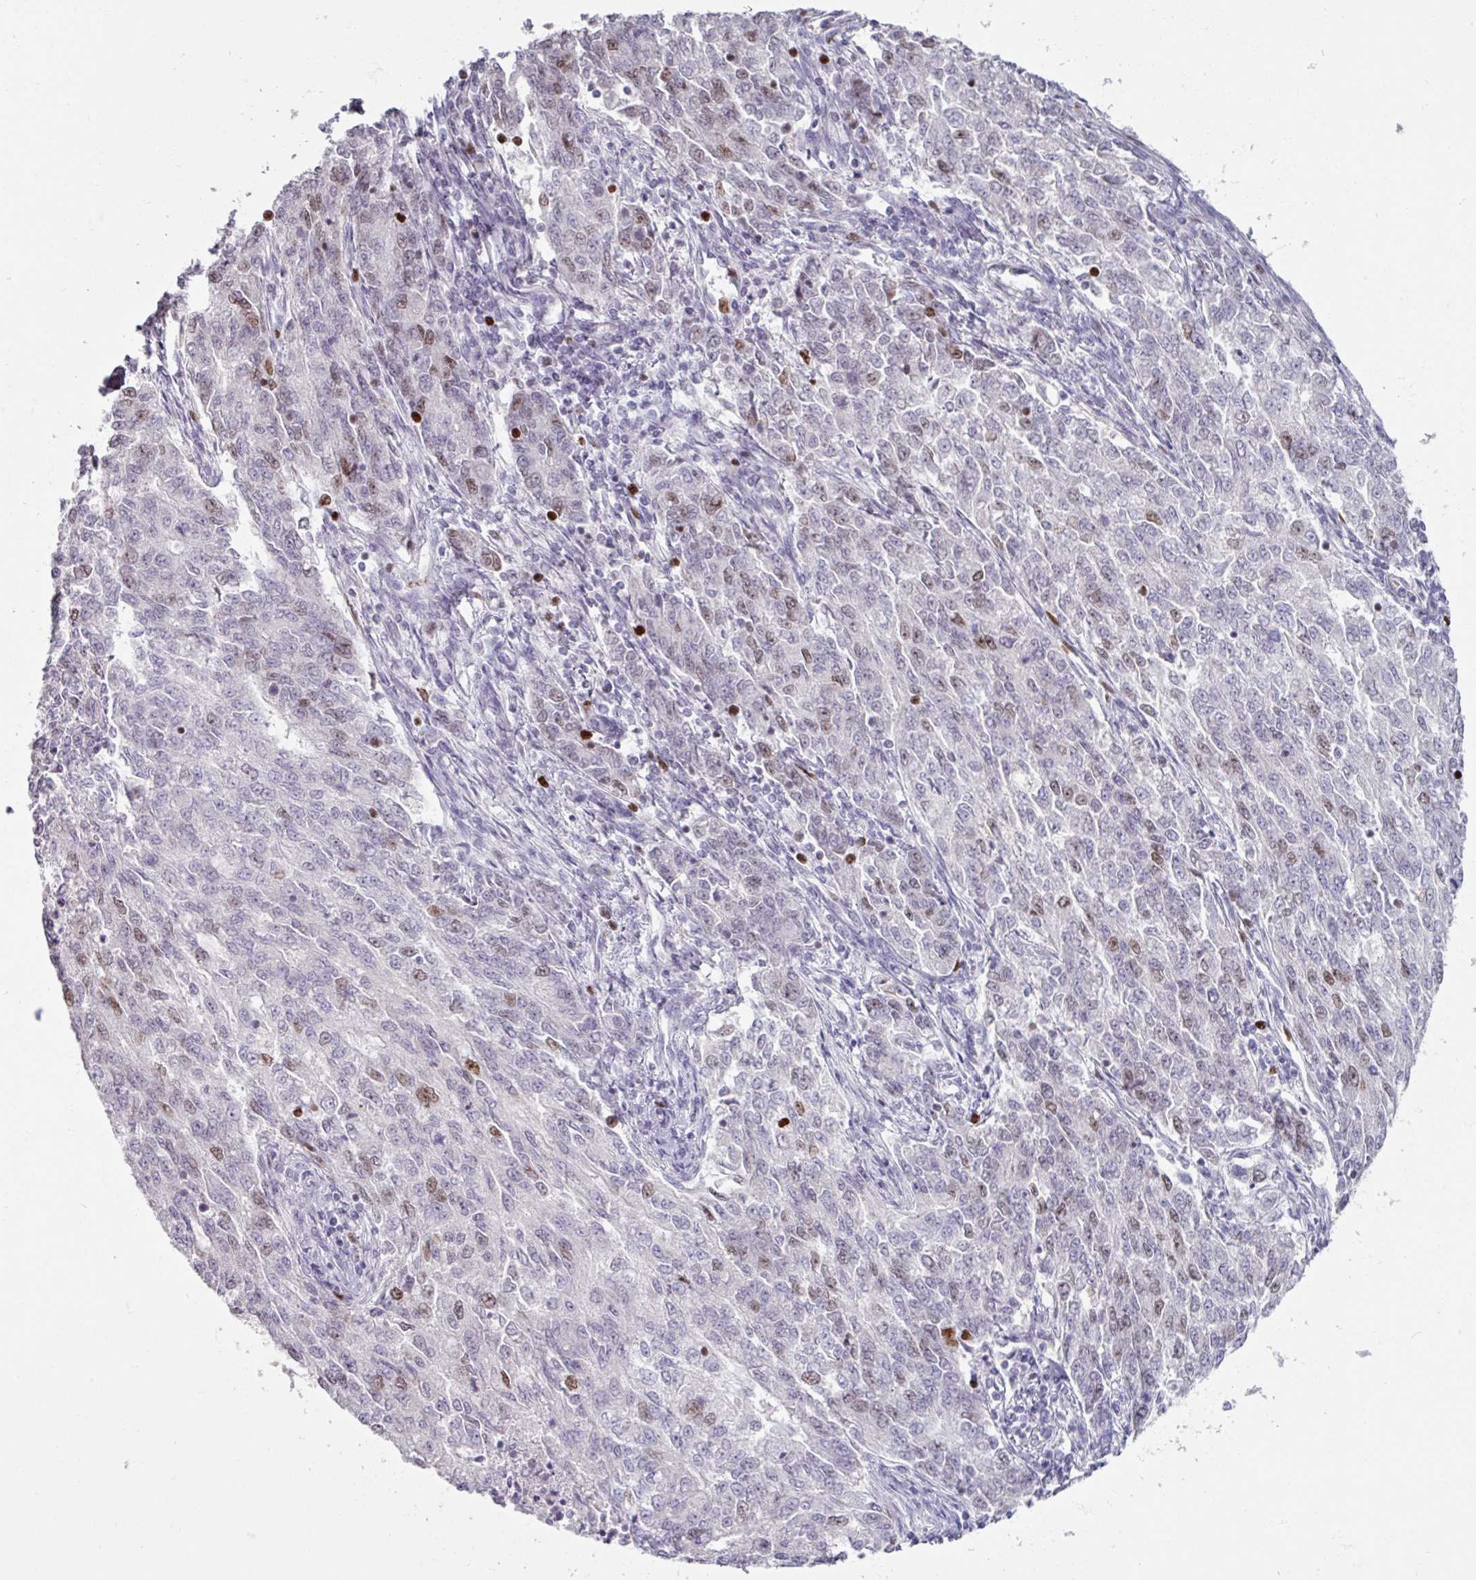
{"staining": {"intensity": "strong", "quantity": "25%-75%", "location": "nuclear"}, "tissue": "endometrial cancer", "cell_type": "Tumor cells", "image_type": "cancer", "snomed": [{"axis": "morphology", "description": "Adenocarcinoma, NOS"}, {"axis": "topography", "description": "Endometrium"}], "caption": "A high amount of strong nuclear positivity is present in about 25%-75% of tumor cells in endometrial cancer tissue. (Stains: DAB in brown, nuclei in blue, Microscopy: brightfield microscopy at high magnification).", "gene": "ATAD2", "patient": {"sex": "female", "age": 50}}